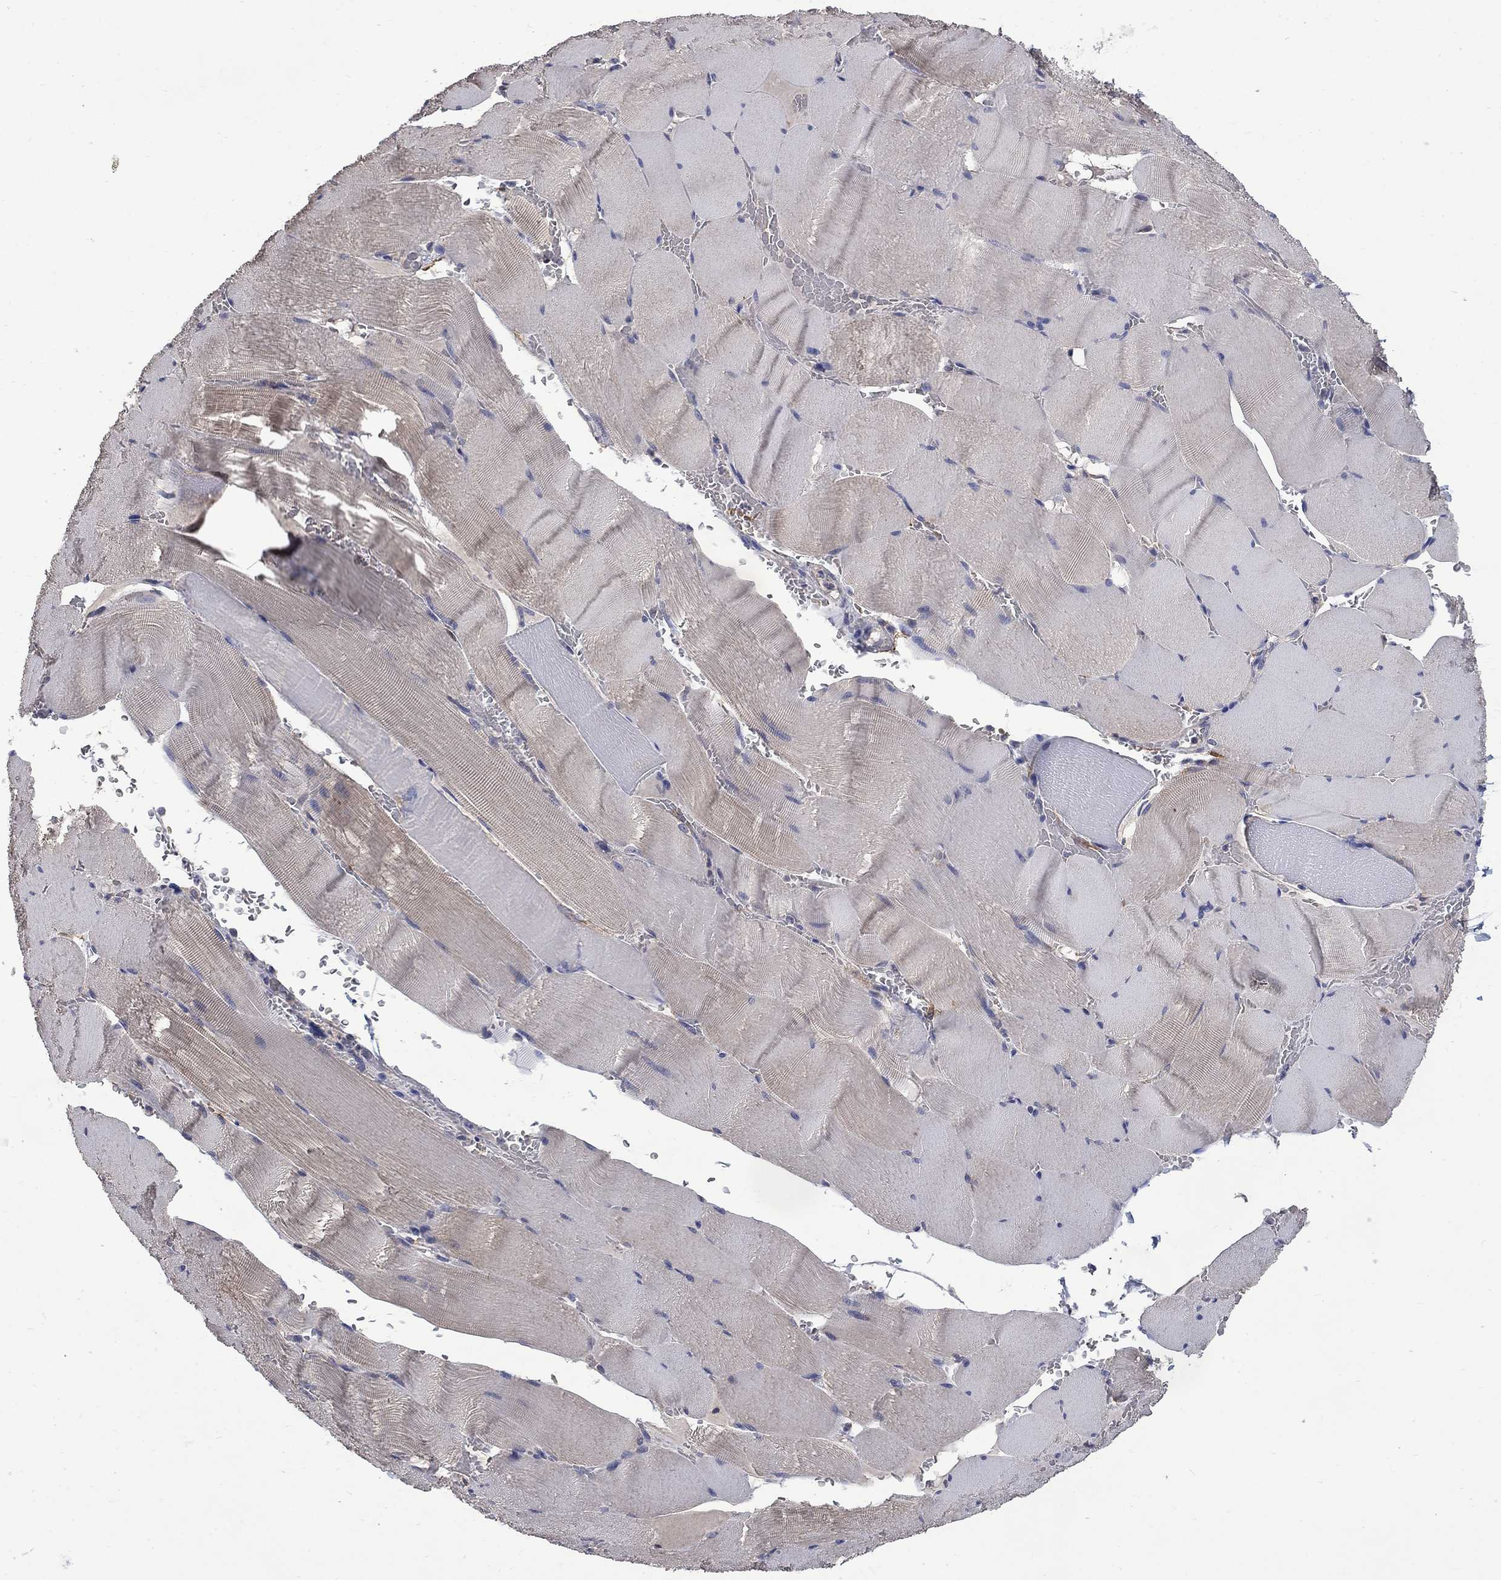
{"staining": {"intensity": "weak", "quantity": "25%-75%", "location": "cytoplasmic/membranous"}, "tissue": "skeletal muscle", "cell_type": "Myocytes", "image_type": "normal", "snomed": [{"axis": "morphology", "description": "Normal tissue, NOS"}, {"axis": "topography", "description": "Skeletal muscle"}], "caption": "A brown stain shows weak cytoplasmic/membranous expression of a protein in myocytes of benign human skeletal muscle. The protein of interest is shown in brown color, while the nuclei are stained blue.", "gene": "HSPA12A", "patient": {"sex": "male", "age": 56}}